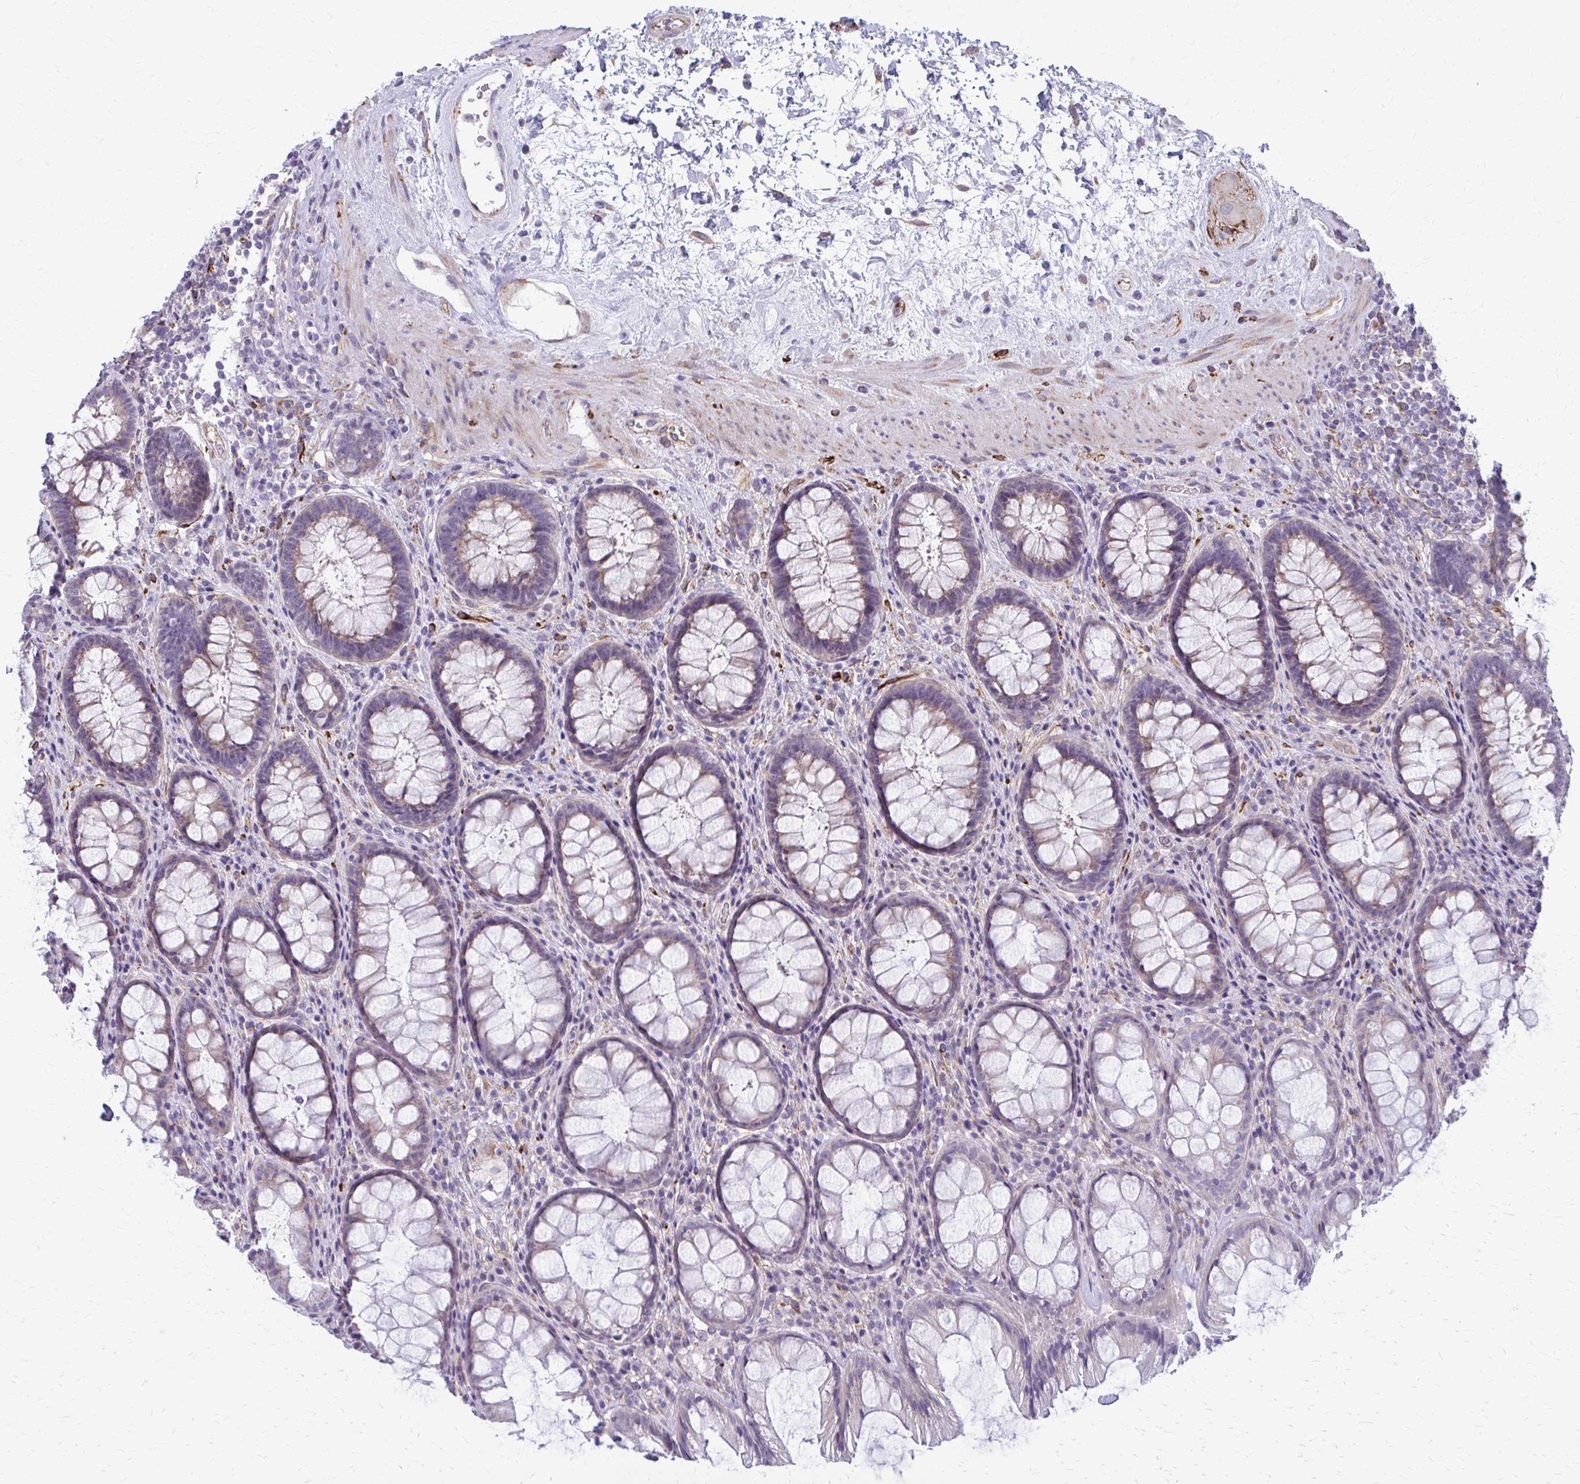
{"staining": {"intensity": "weak", "quantity": "25%-75%", "location": "cytoplasmic/membranous"}, "tissue": "rectum", "cell_type": "Glandular cells", "image_type": "normal", "snomed": [{"axis": "morphology", "description": "Normal tissue, NOS"}, {"axis": "topography", "description": "Rectum"}], "caption": "Immunohistochemical staining of unremarkable rectum exhibits 25%-75% levels of weak cytoplasmic/membranous protein positivity in approximately 25%-75% of glandular cells. (Stains: DAB in brown, nuclei in blue, Microscopy: brightfield microscopy at high magnification).", "gene": "DEPP1", "patient": {"sex": "male", "age": 72}}